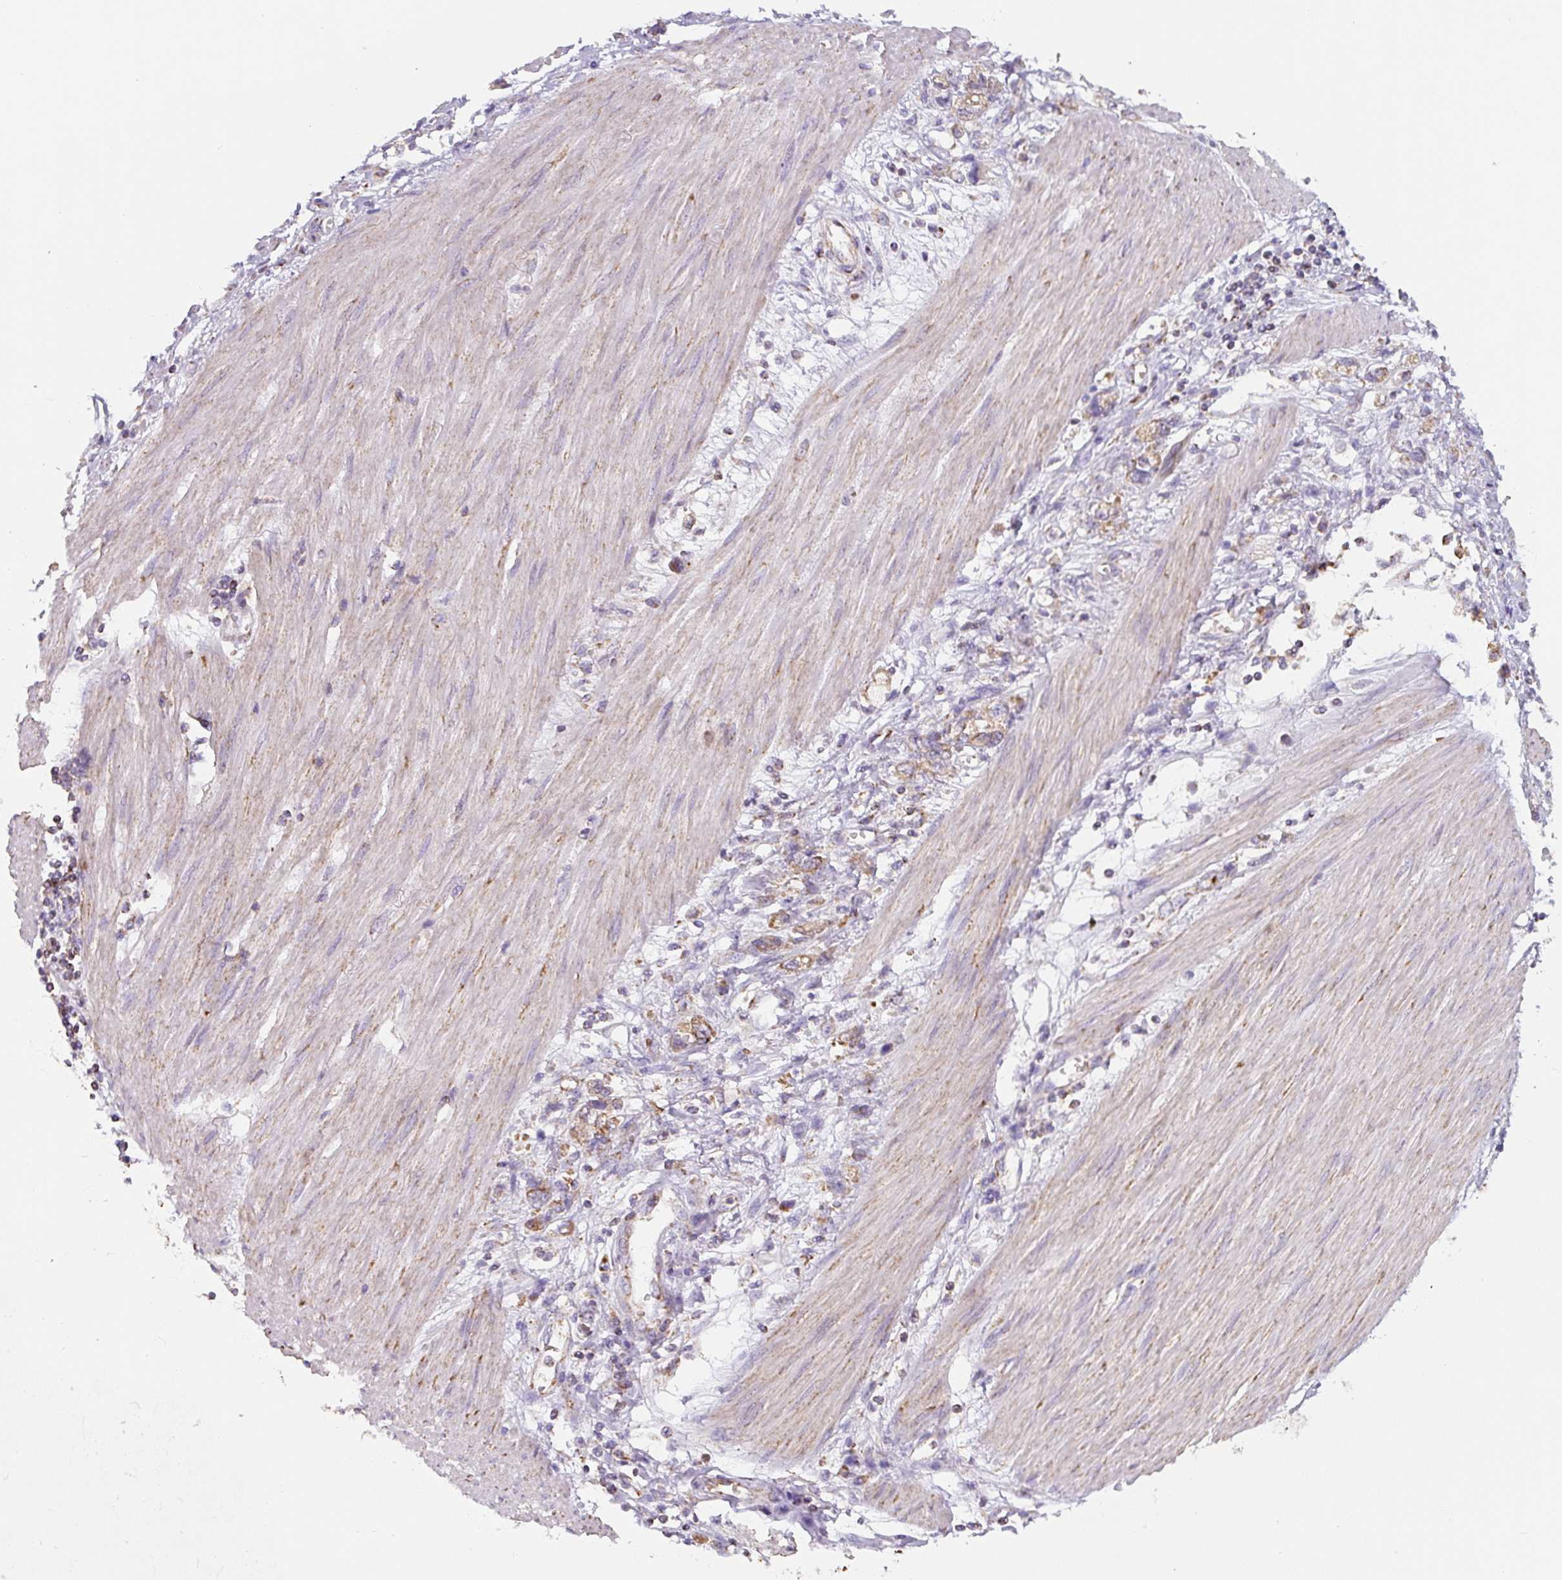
{"staining": {"intensity": "moderate", "quantity": ">75%", "location": "cytoplasmic/membranous"}, "tissue": "stomach cancer", "cell_type": "Tumor cells", "image_type": "cancer", "snomed": [{"axis": "morphology", "description": "Adenocarcinoma, NOS"}, {"axis": "topography", "description": "Stomach"}], "caption": "Human adenocarcinoma (stomach) stained for a protein (brown) displays moderate cytoplasmic/membranous positive expression in approximately >75% of tumor cells.", "gene": "MT-CO2", "patient": {"sex": "female", "age": 76}}